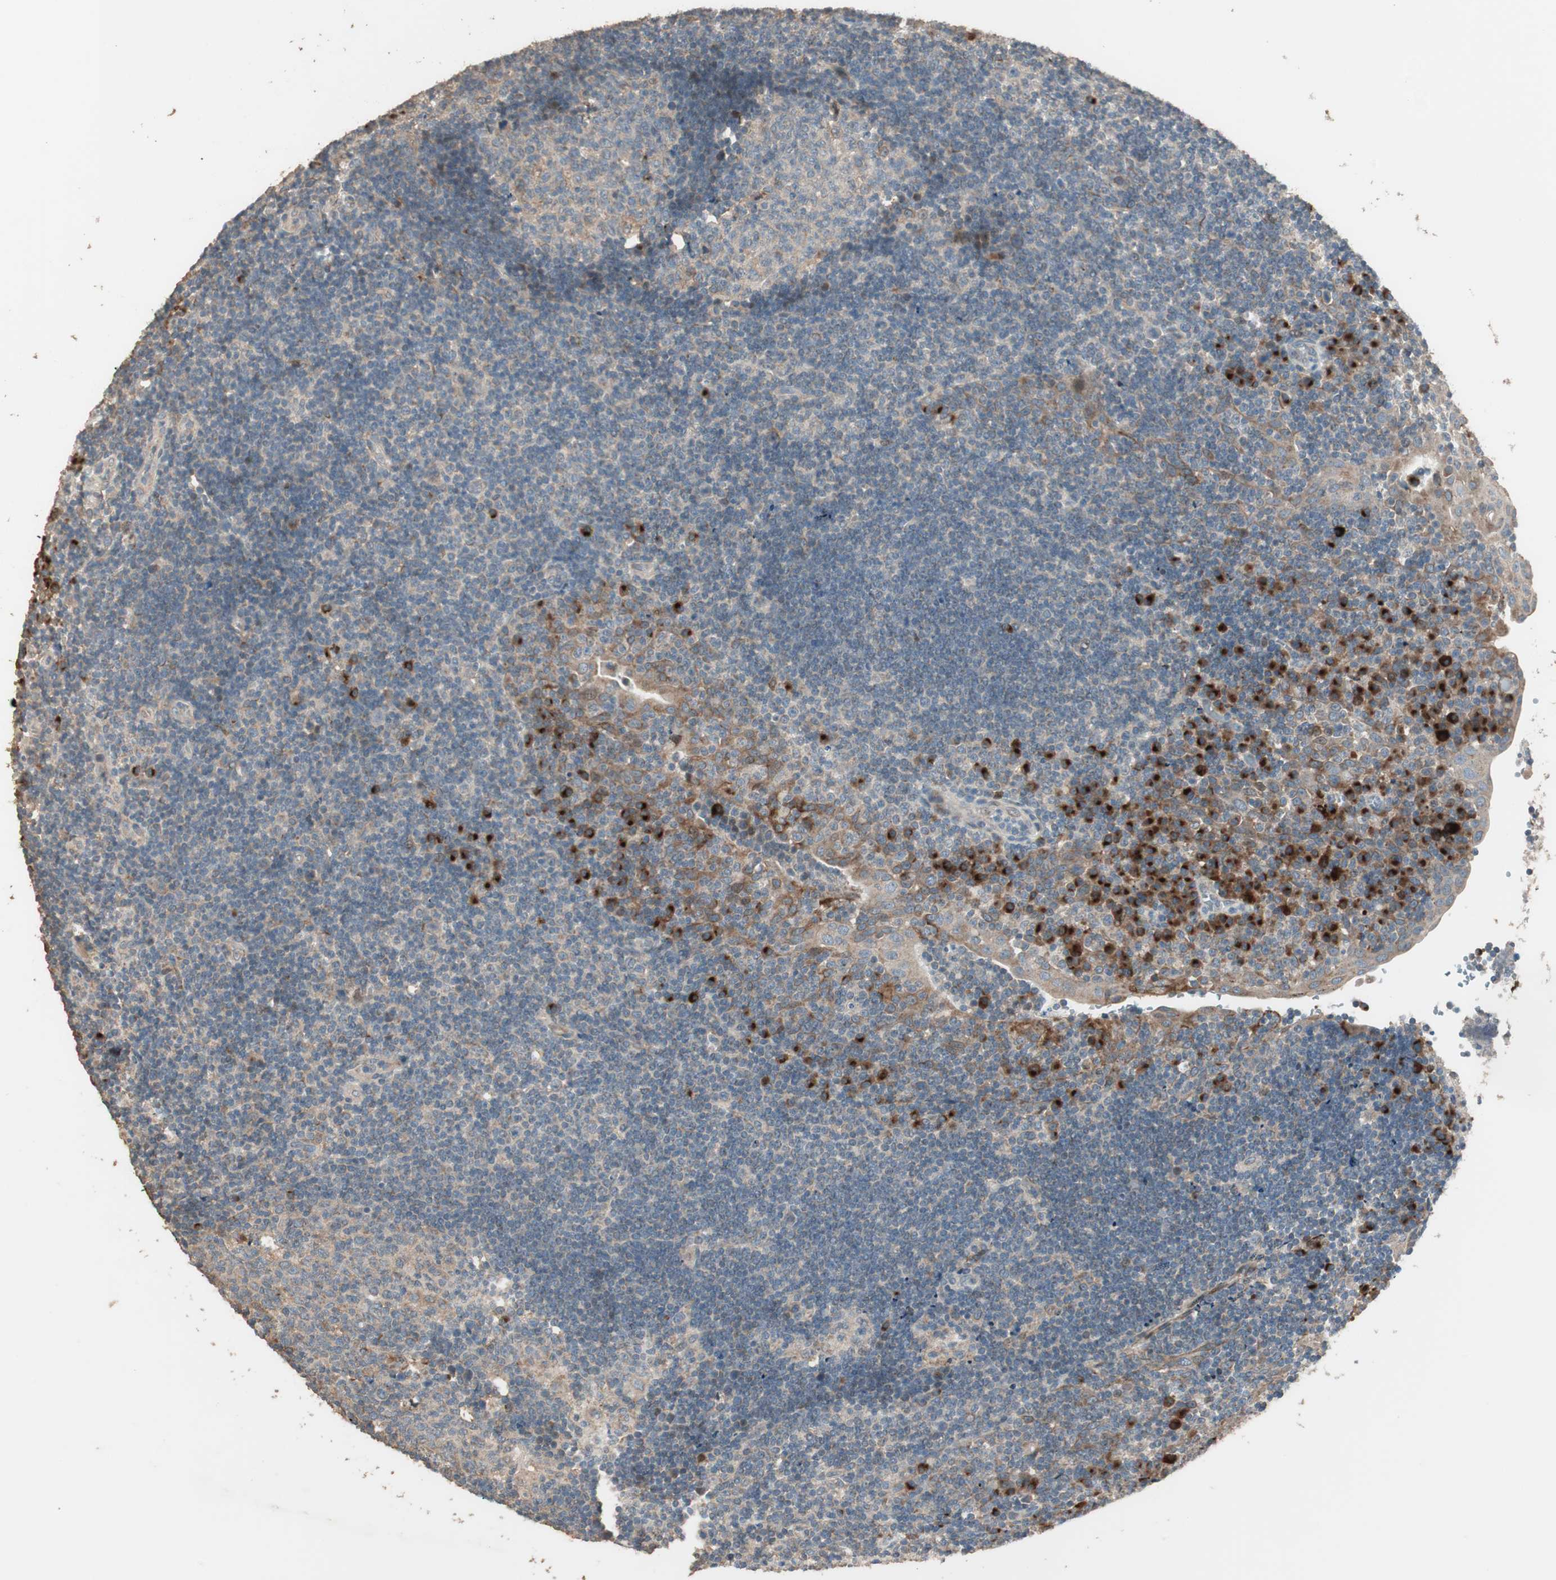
{"staining": {"intensity": "strong", "quantity": "<25%", "location": "cytoplasmic/membranous,nuclear"}, "tissue": "tonsil", "cell_type": "Germinal center cells", "image_type": "normal", "snomed": [{"axis": "morphology", "description": "Normal tissue, NOS"}, {"axis": "topography", "description": "Tonsil"}], "caption": "Immunohistochemical staining of normal tonsil reveals medium levels of strong cytoplasmic/membranous,nuclear expression in about <25% of germinal center cells. Ihc stains the protein of interest in brown and the nuclei are stained blue.", "gene": "RARRES1", "patient": {"sex": "female", "age": 40}}